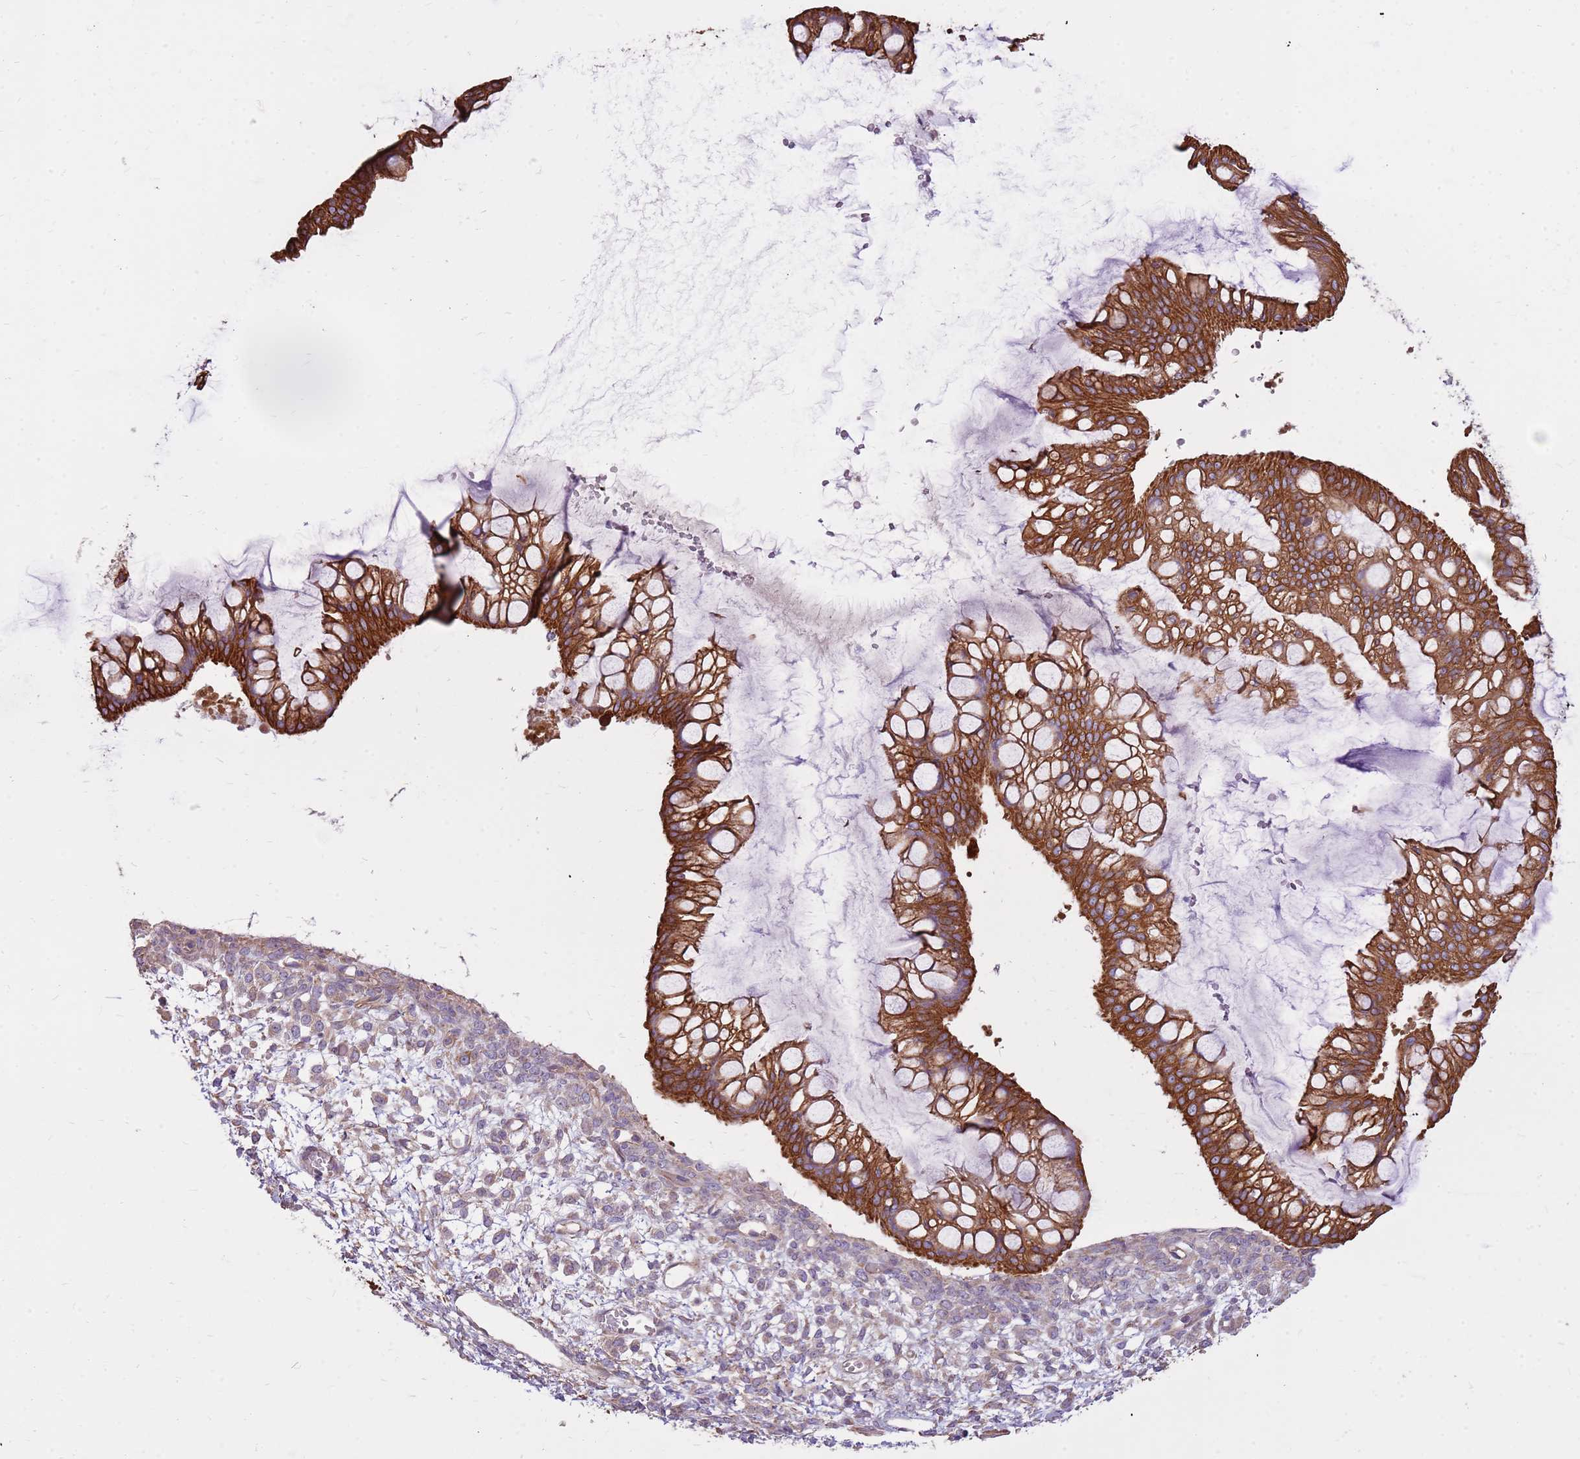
{"staining": {"intensity": "strong", "quantity": ">75%", "location": "cytoplasmic/membranous"}, "tissue": "ovarian cancer", "cell_type": "Tumor cells", "image_type": "cancer", "snomed": [{"axis": "morphology", "description": "Cystadenocarcinoma, mucinous, NOS"}, {"axis": "topography", "description": "Ovary"}], "caption": "The micrograph displays immunohistochemical staining of ovarian mucinous cystadenocarcinoma. There is strong cytoplasmic/membranous positivity is present in approximately >75% of tumor cells.", "gene": "WASHC4", "patient": {"sex": "female", "age": 73}}